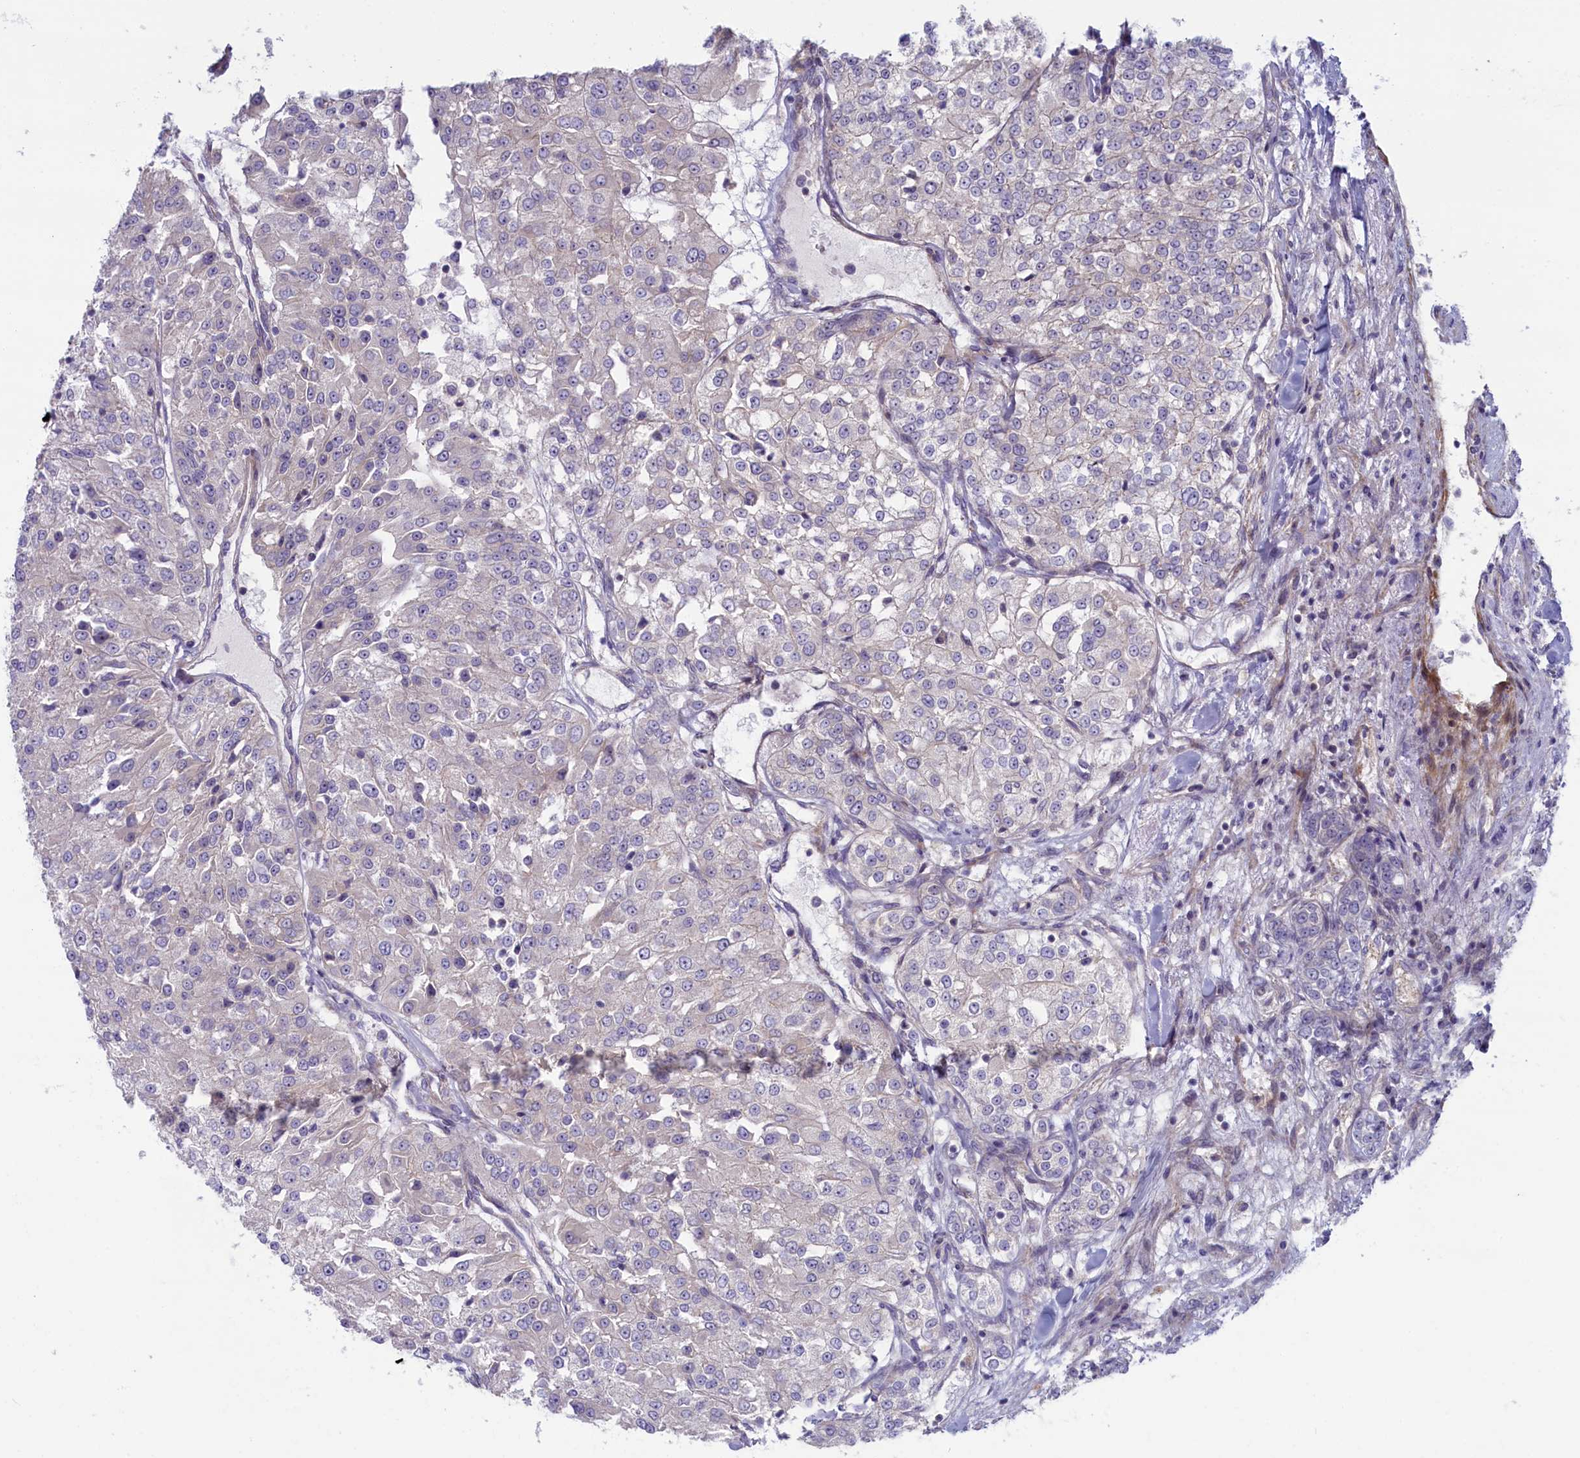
{"staining": {"intensity": "negative", "quantity": "none", "location": "none"}, "tissue": "renal cancer", "cell_type": "Tumor cells", "image_type": "cancer", "snomed": [{"axis": "morphology", "description": "Adenocarcinoma, NOS"}, {"axis": "topography", "description": "Kidney"}], "caption": "Tumor cells are negative for brown protein staining in adenocarcinoma (renal).", "gene": "TRPM4", "patient": {"sex": "female", "age": 63}}